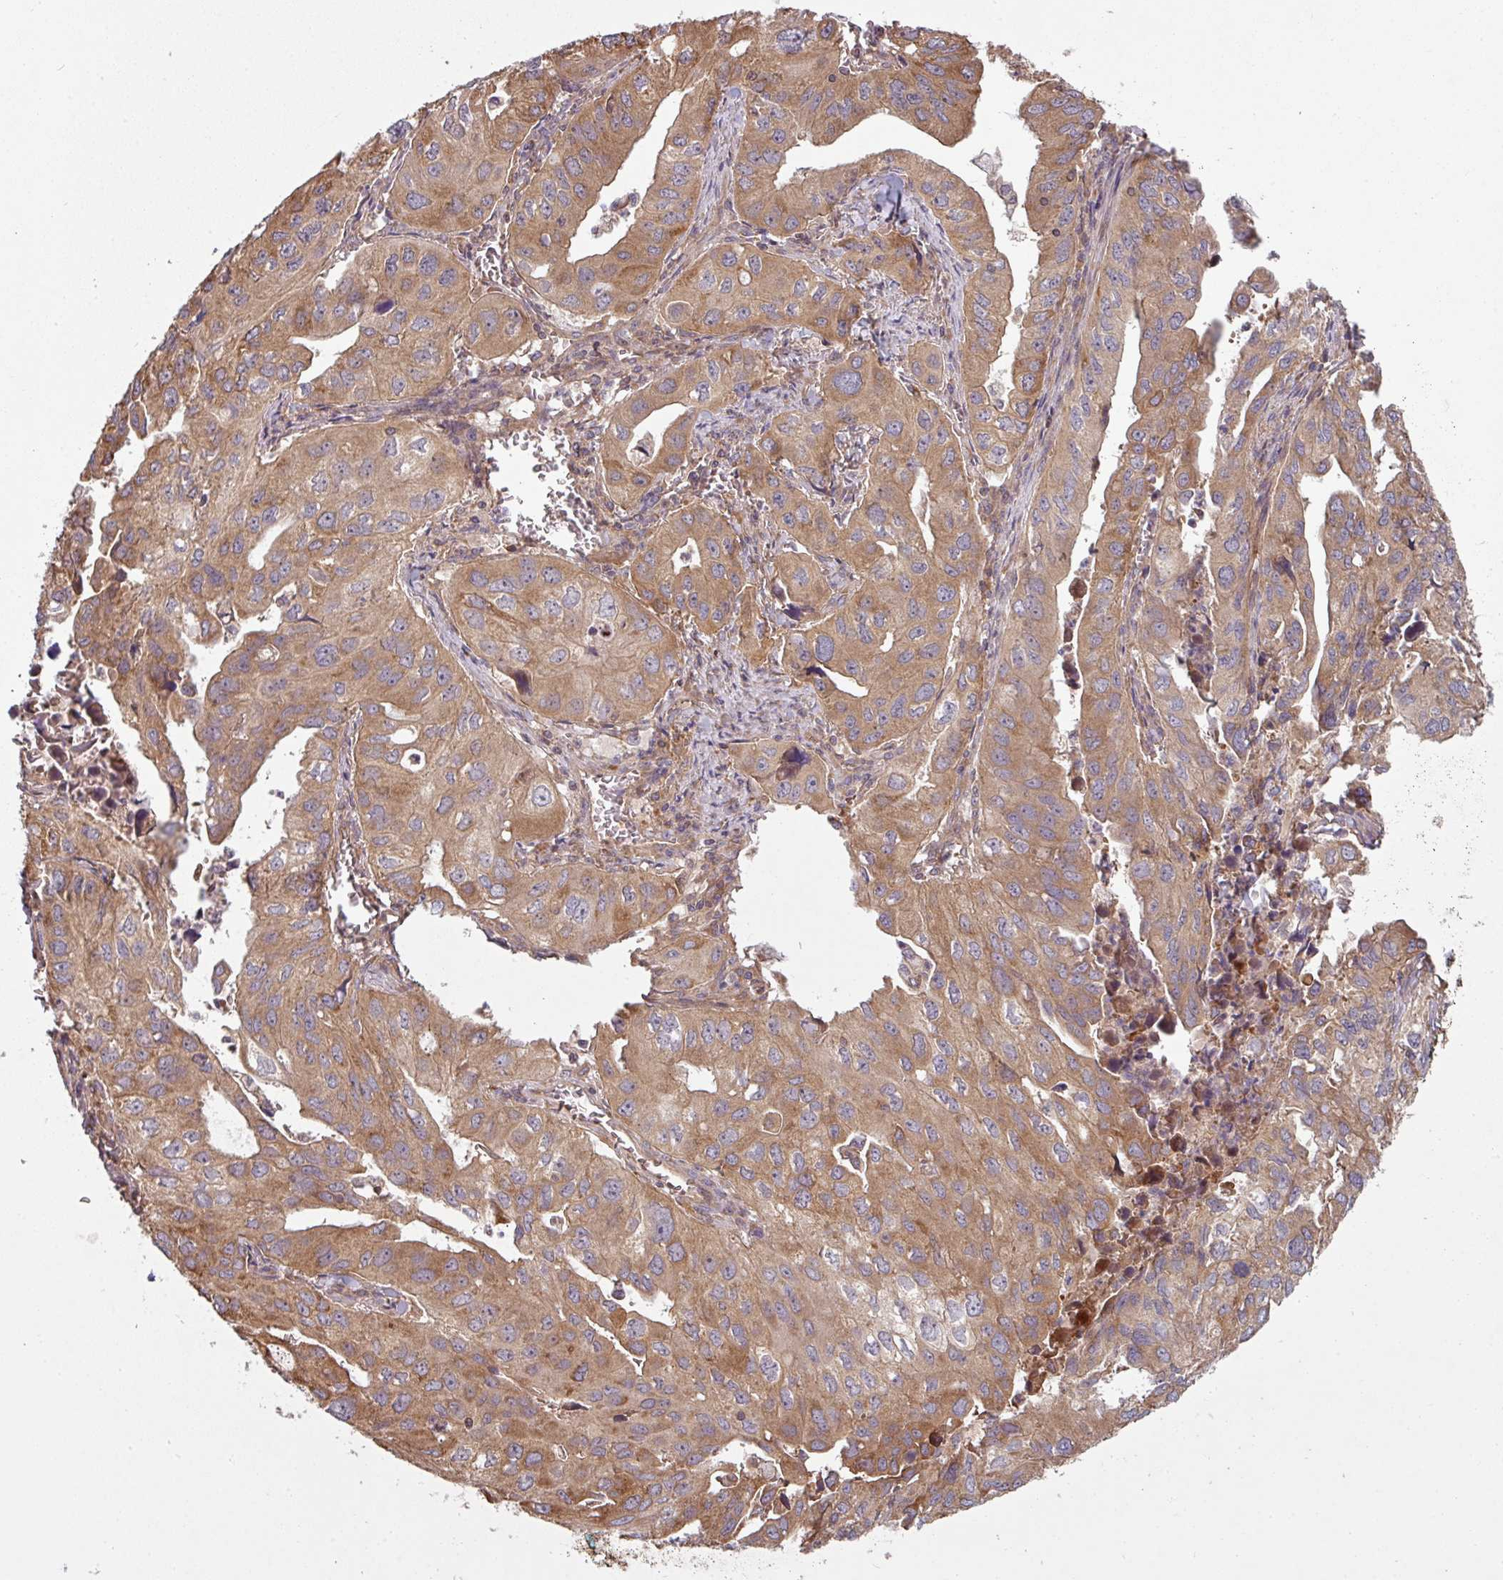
{"staining": {"intensity": "moderate", "quantity": ">75%", "location": "cytoplasmic/membranous"}, "tissue": "lung cancer", "cell_type": "Tumor cells", "image_type": "cancer", "snomed": [{"axis": "morphology", "description": "Adenocarcinoma, NOS"}, {"axis": "topography", "description": "Lung"}], "caption": "This histopathology image displays immunohistochemistry (IHC) staining of human adenocarcinoma (lung), with medium moderate cytoplasmic/membranous staining in about >75% of tumor cells.", "gene": "SNRNP25", "patient": {"sex": "male", "age": 48}}